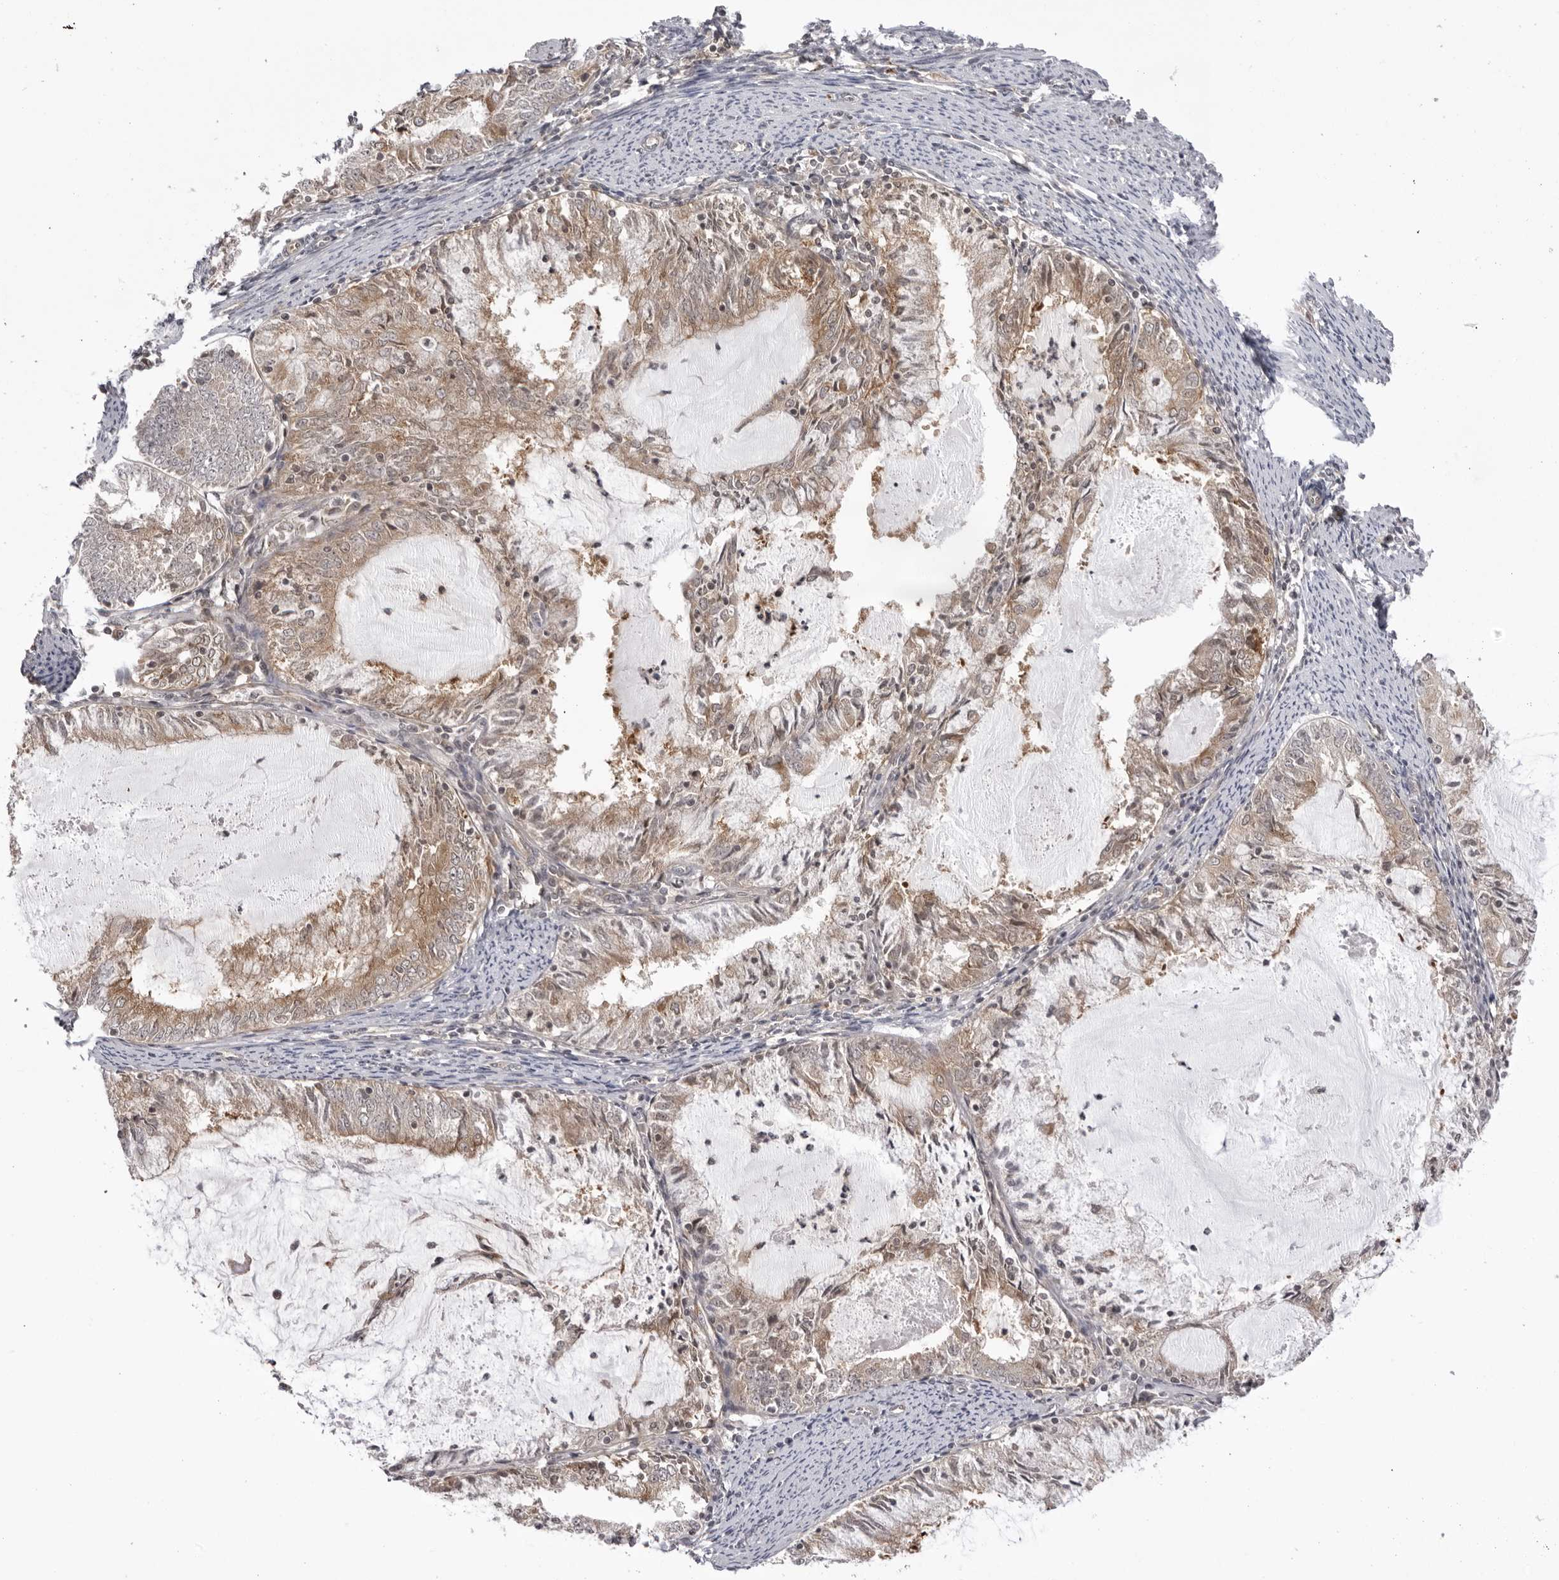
{"staining": {"intensity": "weak", "quantity": ">75%", "location": "cytoplasmic/membranous"}, "tissue": "endometrial cancer", "cell_type": "Tumor cells", "image_type": "cancer", "snomed": [{"axis": "morphology", "description": "Adenocarcinoma, NOS"}, {"axis": "topography", "description": "Endometrium"}], "caption": "The immunohistochemical stain highlights weak cytoplasmic/membranous positivity in tumor cells of adenocarcinoma (endometrial) tissue.", "gene": "USP43", "patient": {"sex": "female", "age": 57}}